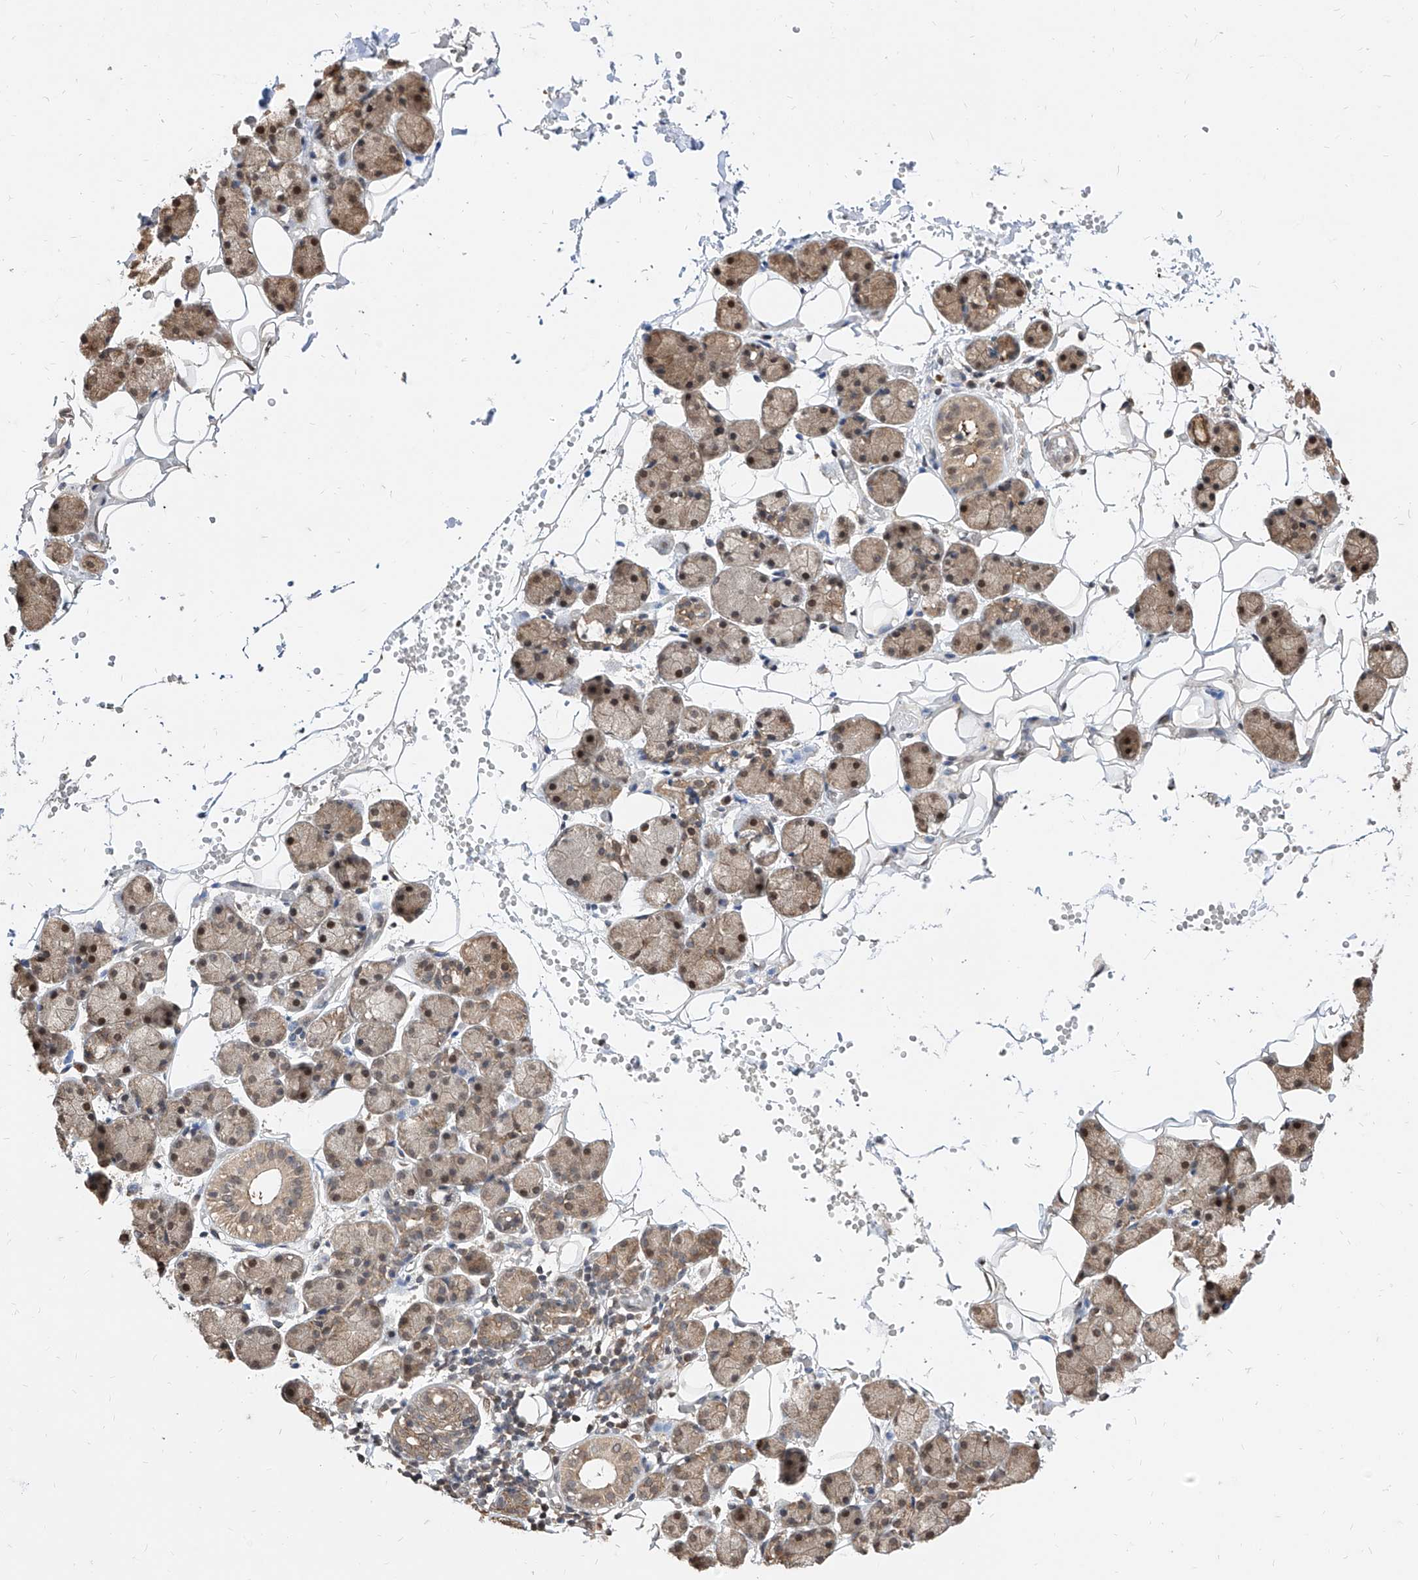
{"staining": {"intensity": "moderate", "quantity": "25%-75%", "location": "nuclear"}, "tissue": "salivary gland", "cell_type": "Glandular cells", "image_type": "normal", "snomed": [{"axis": "morphology", "description": "Normal tissue, NOS"}, {"axis": "topography", "description": "Salivary gland"}], "caption": "Salivary gland stained for a protein (brown) demonstrates moderate nuclear positive positivity in about 25%-75% of glandular cells.", "gene": "C8orf82", "patient": {"sex": "female", "age": 33}}